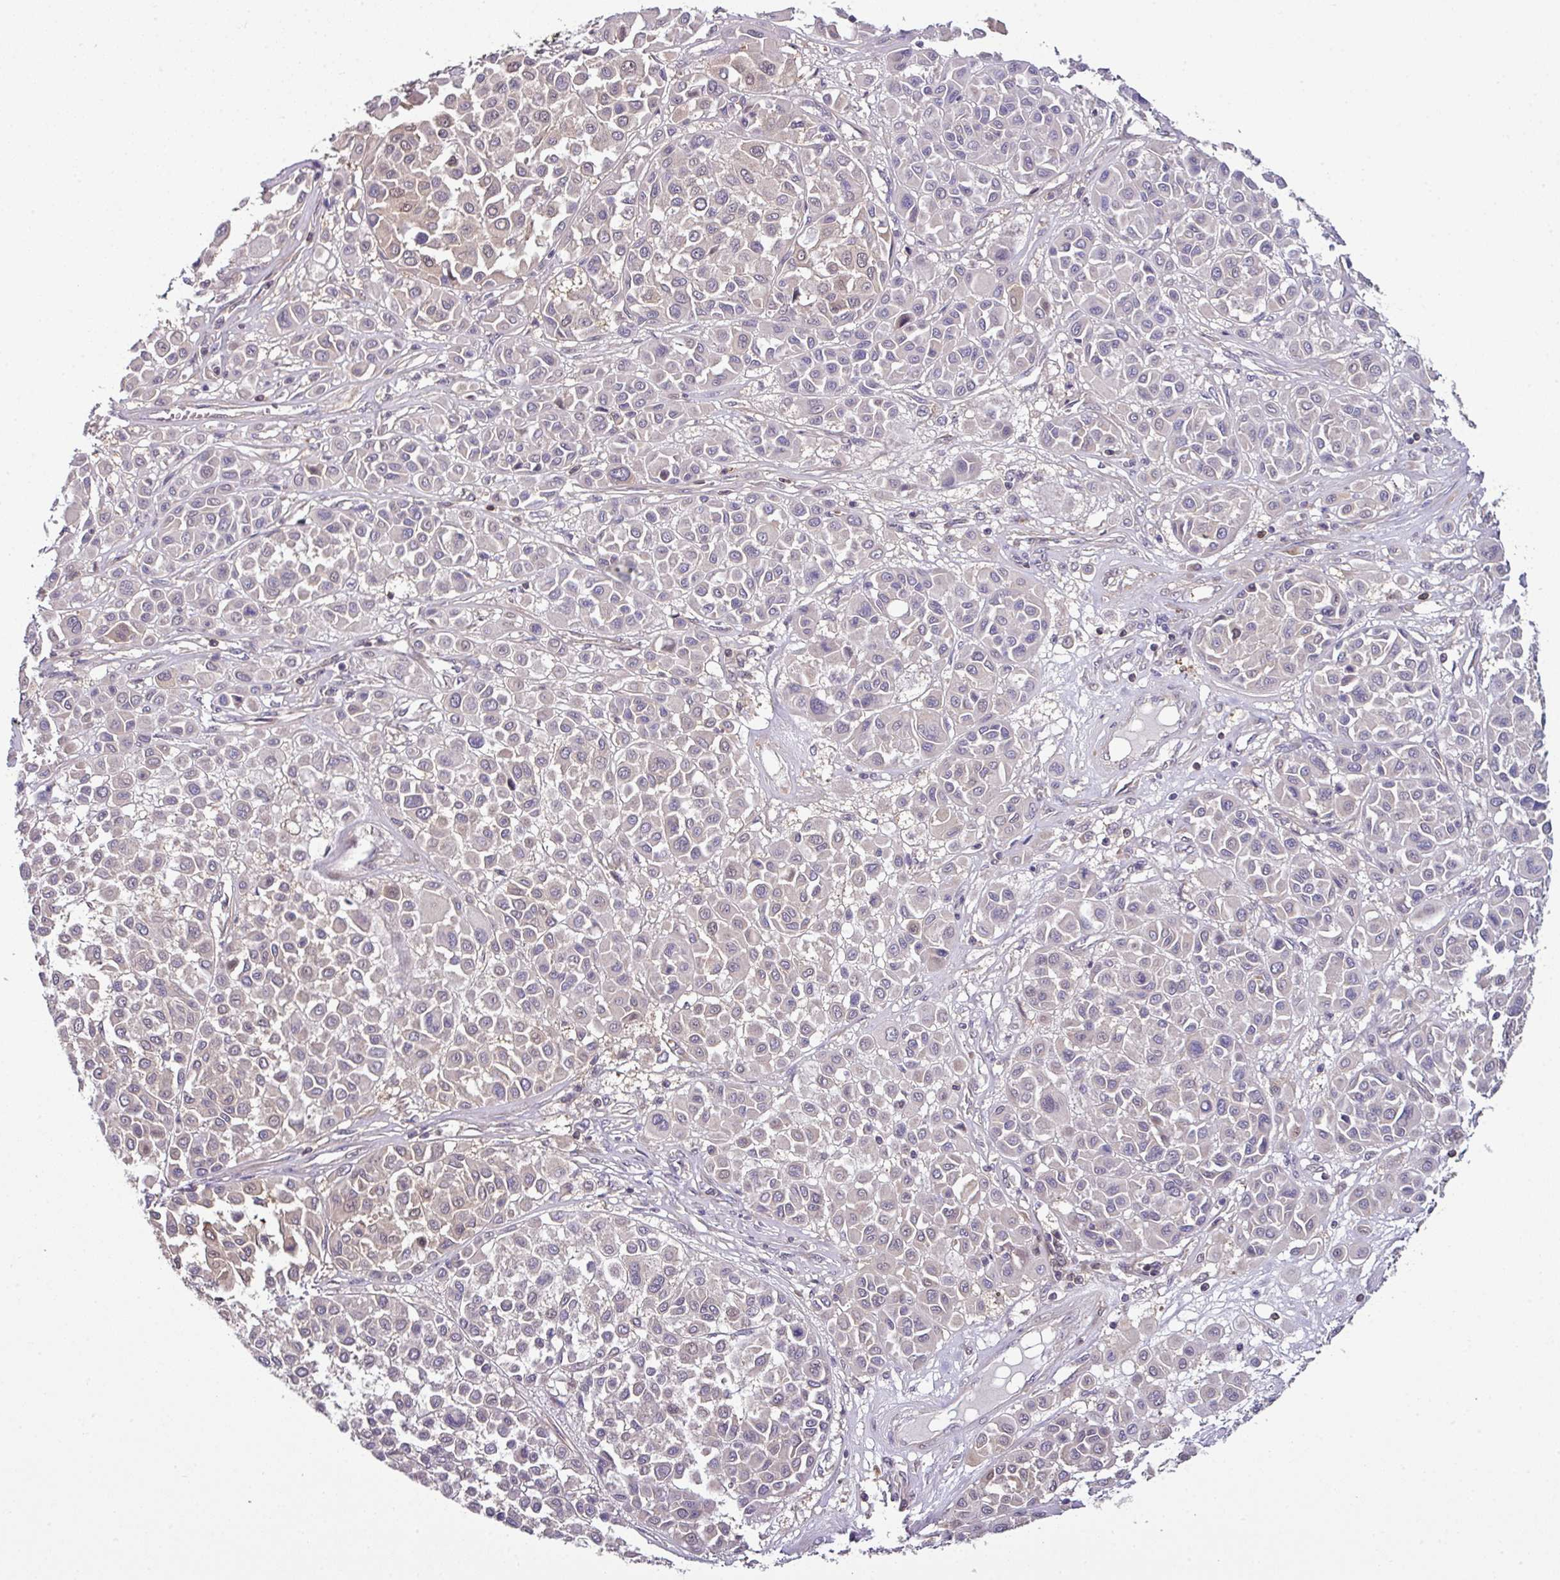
{"staining": {"intensity": "negative", "quantity": "none", "location": "none"}, "tissue": "melanoma", "cell_type": "Tumor cells", "image_type": "cancer", "snomed": [{"axis": "morphology", "description": "Malignant melanoma, Metastatic site"}, {"axis": "topography", "description": "Soft tissue"}], "caption": "Immunohistochemistry (IHC) micrograph of malignant melanoma (metastatic site) stained for a protein (brown), which displays no staining in tumor cells.", "gene": "SLAMF6", "patient": {"sex": "male", "age": 41}}